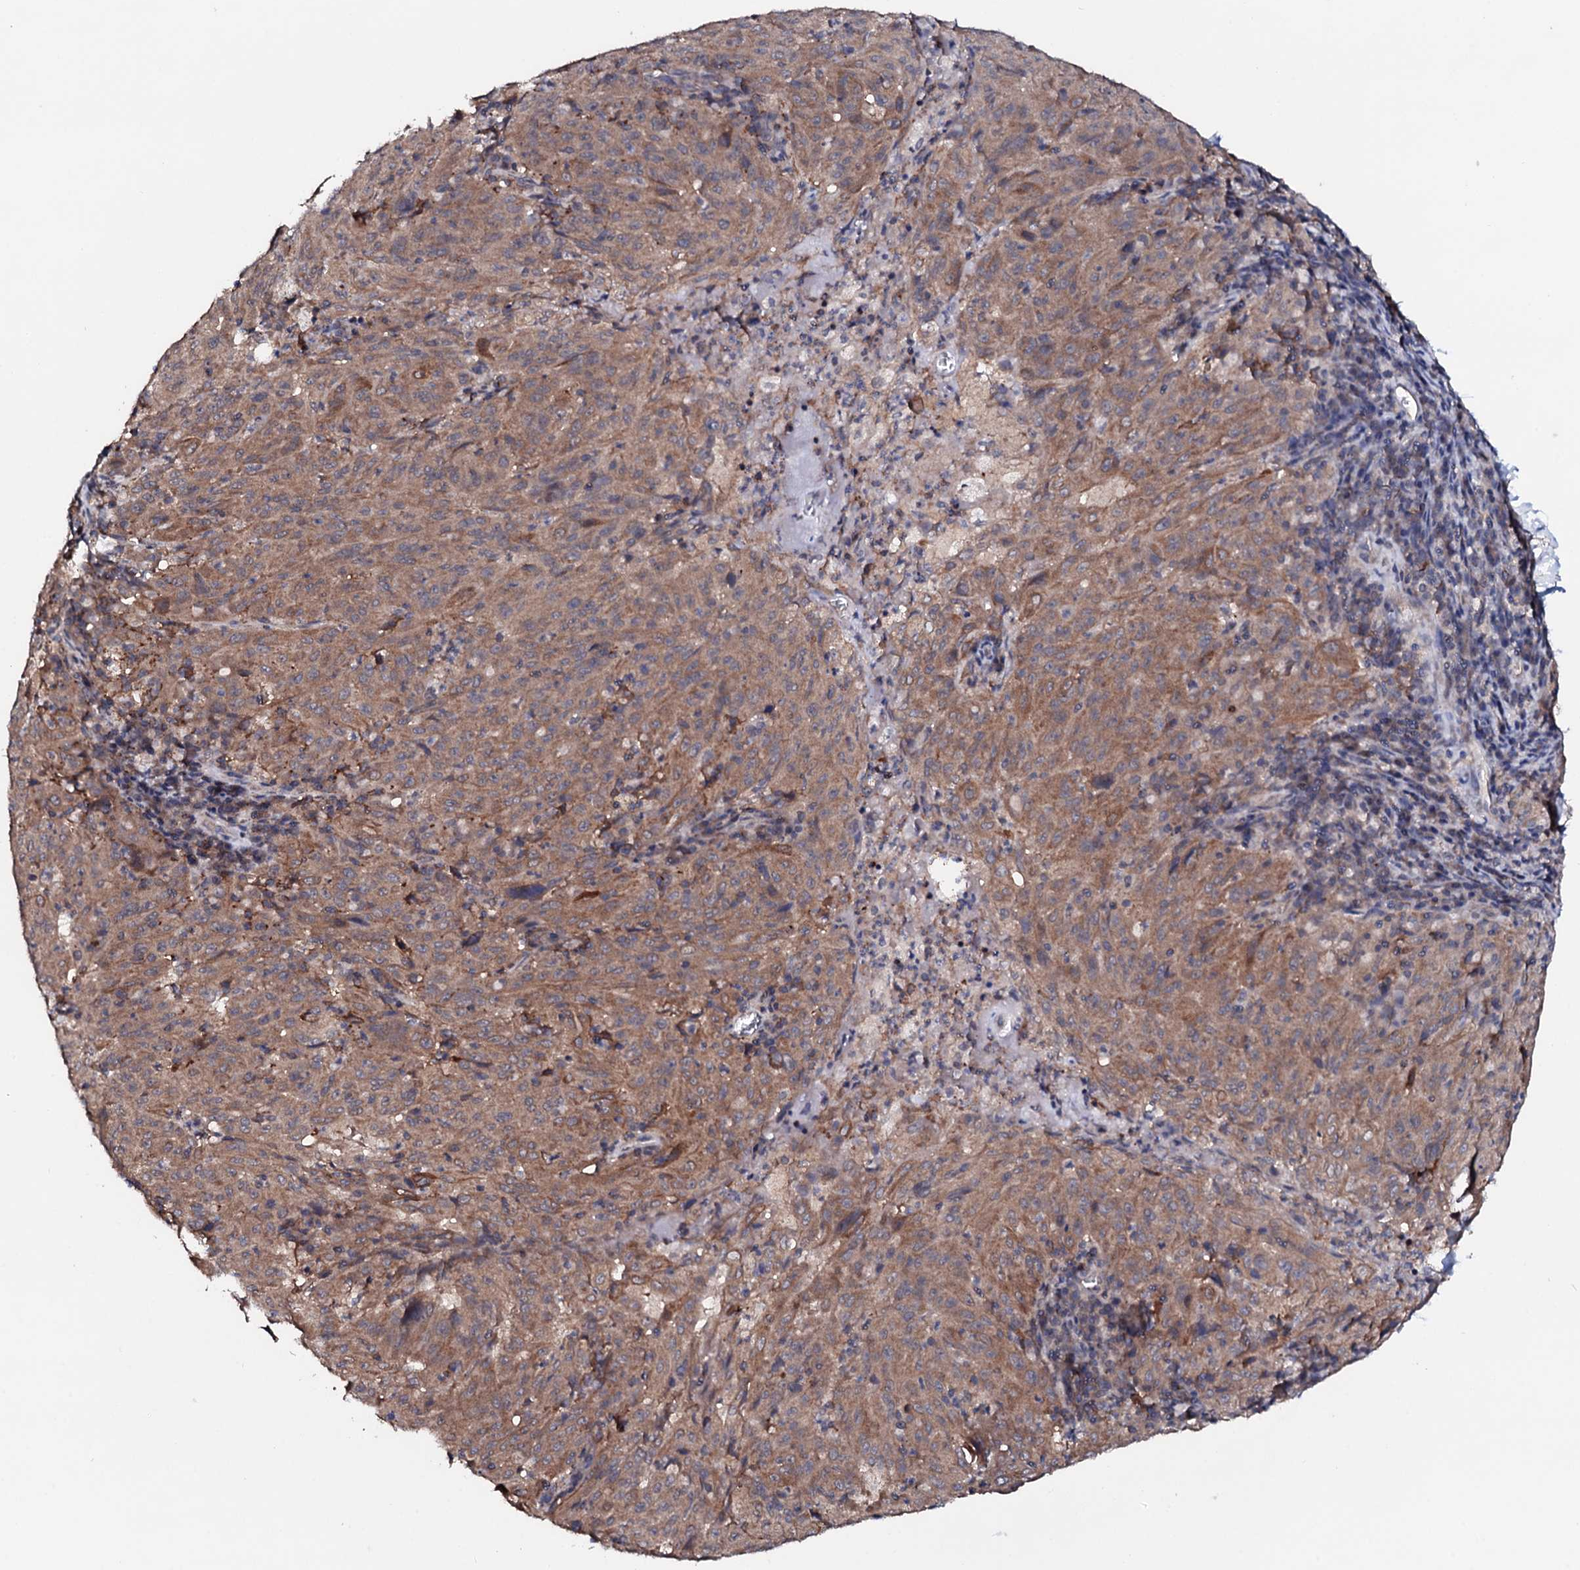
{"staining": {"intensity": "moderate", "quantity": ">75%", "location": "cytoplasmic/membranous"}, "tissue": "pancreatic cancer", "cell_type": "Tumor cells", "image_type": "cancer", "snomed": [{"axis": "morphology", "description": "Adenocarcinoma, NOS"}, {"axis": "topography", "description": "Pancreas"}], "caption": "Immunohistochemical staining of pancreatic adenocarcinoma shows moderate cytoplasmic/membranous protein staining in about >75% of tumor cells. The staining was performed using DAB to visualize the protein expression in brown, while the nuclei were stained in blue with hematoxylin (Magnification: 20x).", "gene": "EDC3", "patient": {"sex": "male", "age": 63}}